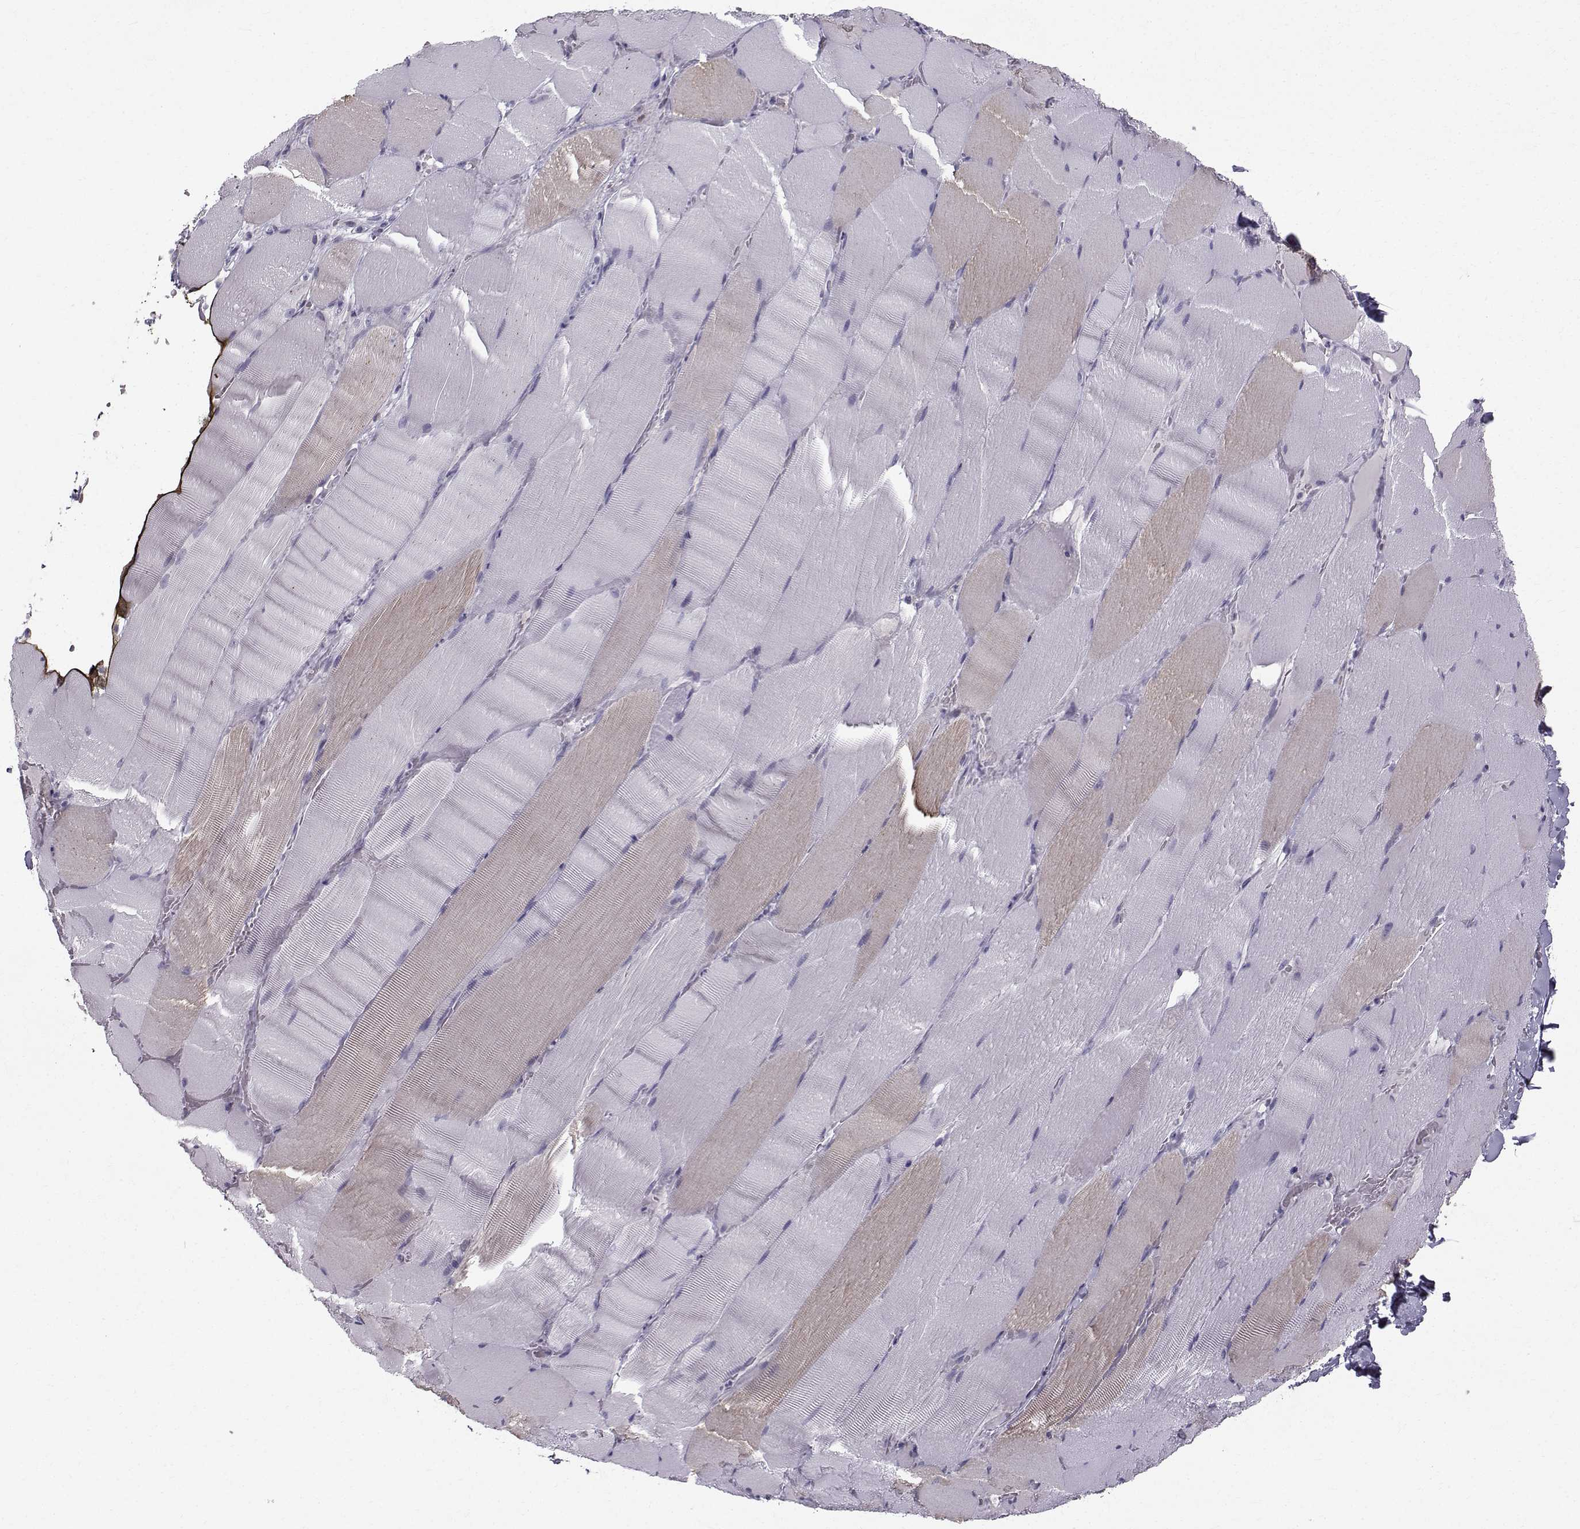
{"staining": {"intensity": "weak", "quantity": "<25%", "location": "cytoplasmic/membranous"}, "tissue": "skeletal muscle", "cell_type": "Myocytes", "image_type": "normal", "snomed": [{"axis": "morphology", "description": "Normal tissue, NOS"}, {"axis": "topography", "description": "Skeletal muscle"}], "caption": "There is no significant staining in myocytes of skeletal muscle.", "gene": "ROPN1B", "patient": {"sex": "male", "age": 56}}